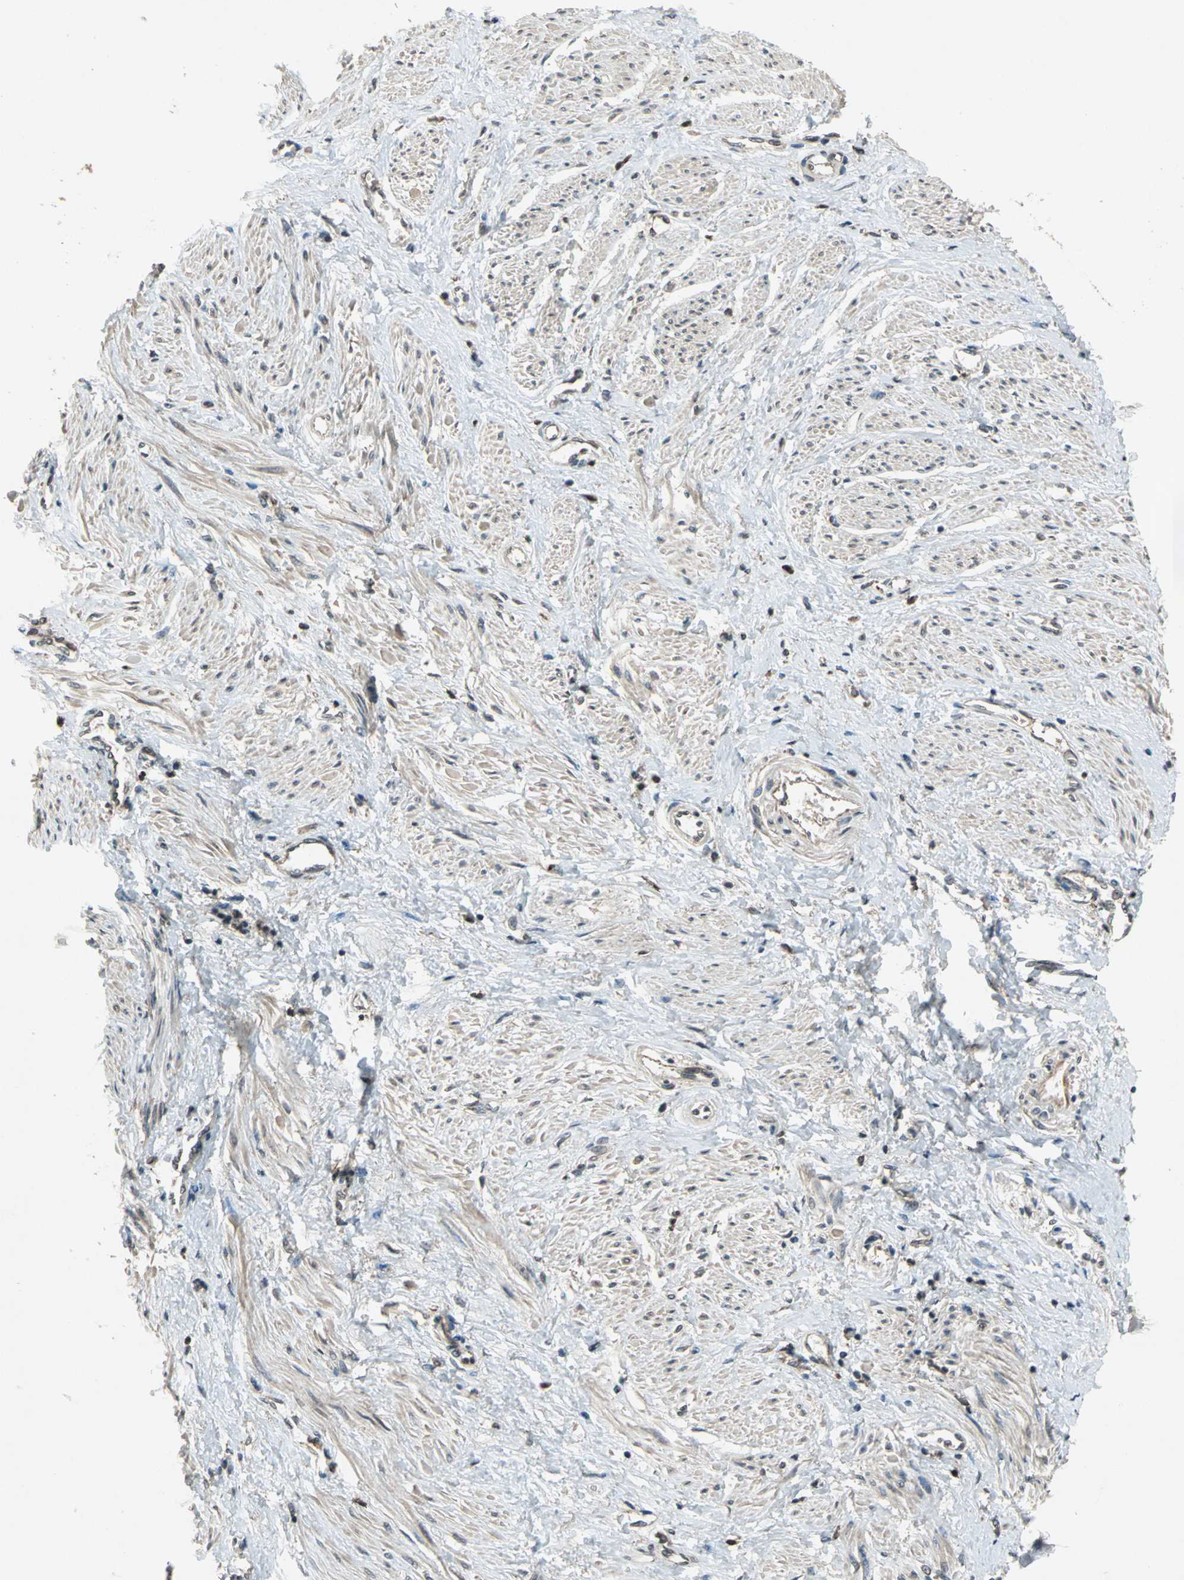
{"staining": {"intensity": "weak", "quantity": ">75%", "location": "cytoplasmic/membranous"}, "tissue": "smooth muscle", "cell_type": "Smooth muscle cells", "image_type": "normal", "snomed": [{"axis": "morphology", "description": "Normal tissue, NOS"}, {"axis": "topography", "description": "Smooth muscle"}, {"axis": "topography", "description": "Uterus"}], "caption": "The histopathology image exhibits immunohistochemical staining of benign smooth muscle. There is weak cytoplasmic/membranous expression is present in approximately >75% of smooth muscle cells.", "gene": "PYCARD", "patient": {"sex": "female", "age": 39}}